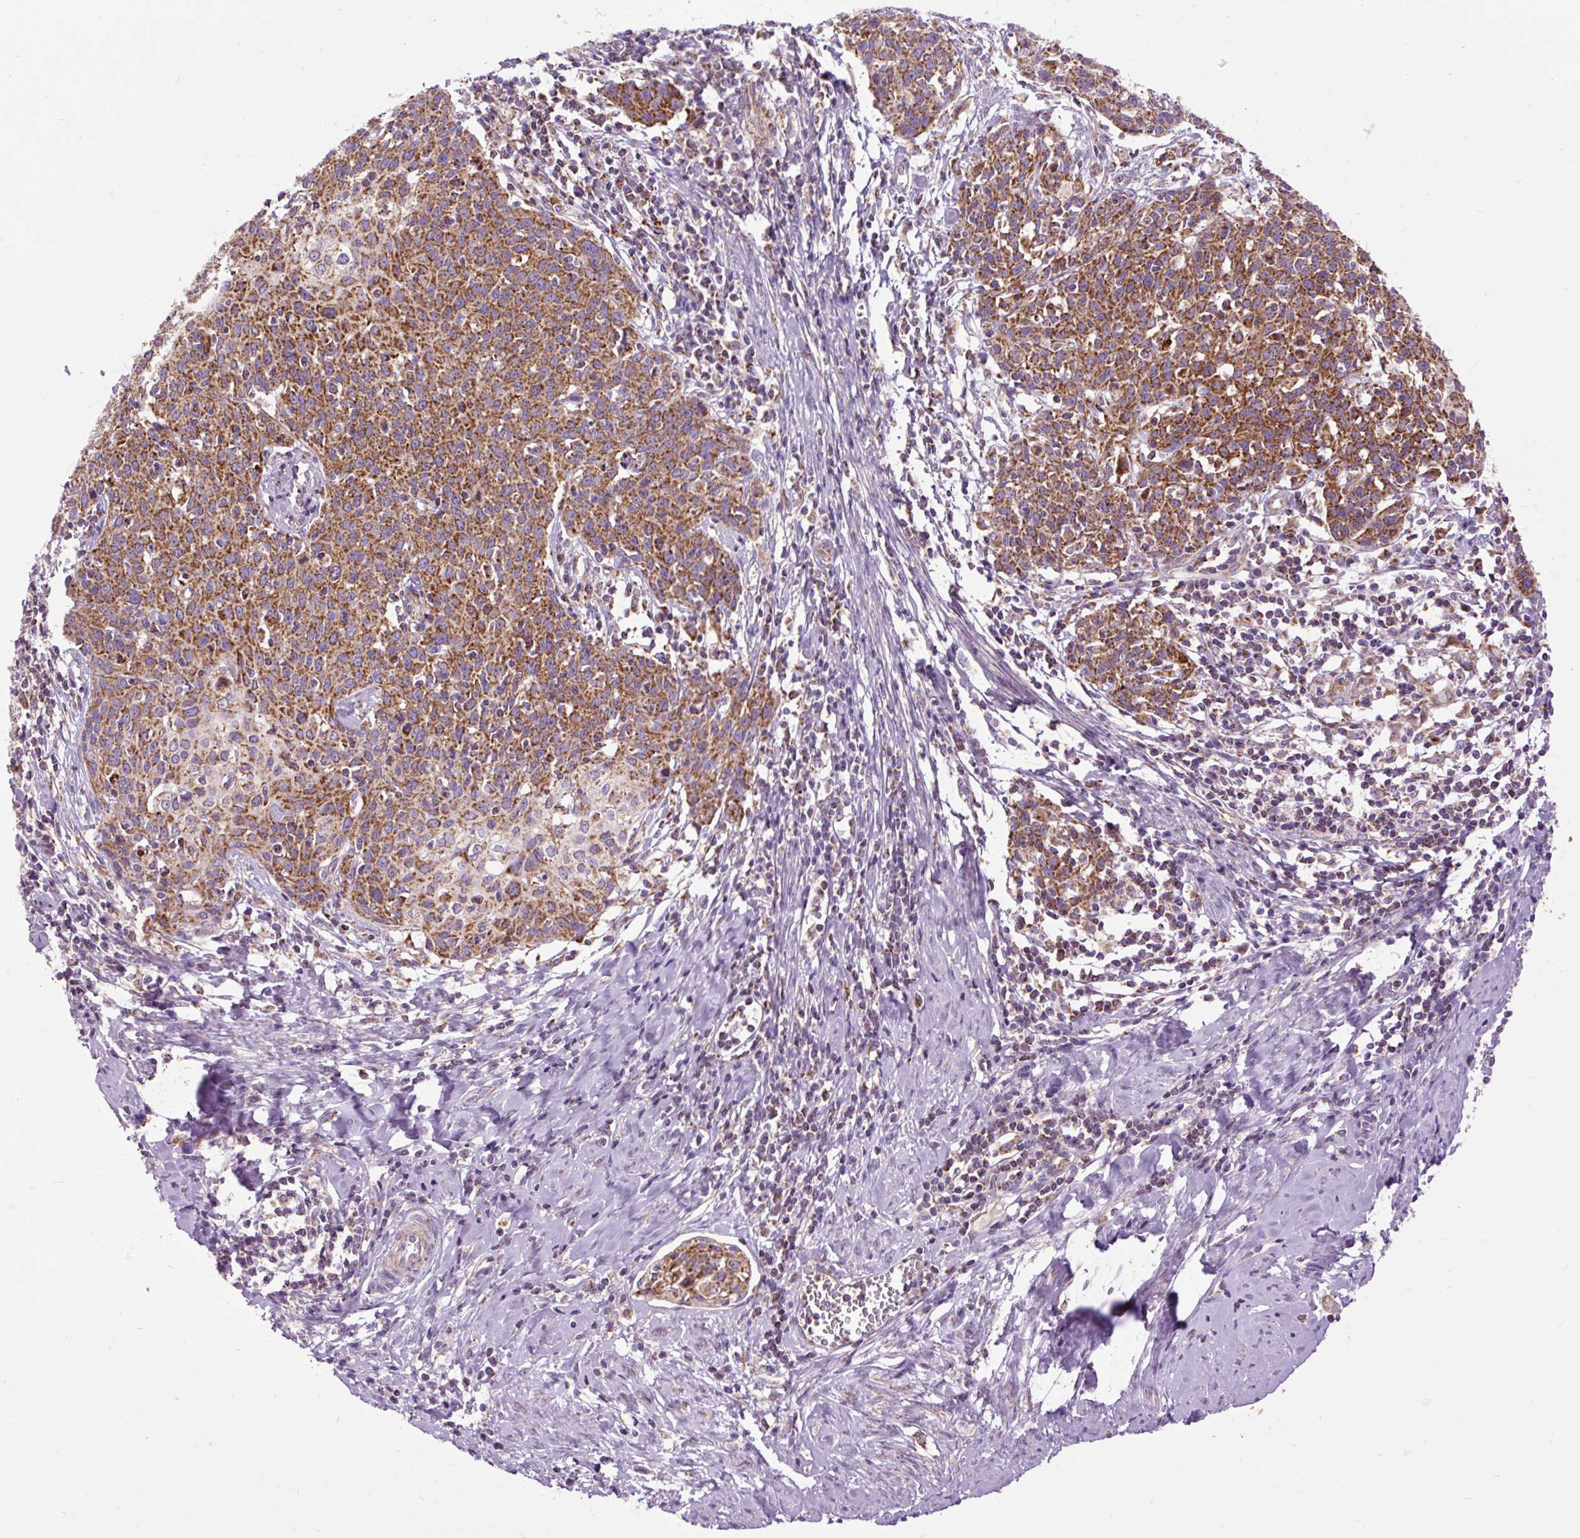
{"staining": {"intensity": "strong", "quantity": ">75%", "location": "cytoplasmic/membranous"}, "tissue": "cervical cancer", "cell_type": "Tumor cells", "image_type": "cancer", "snomed": [{"axis": "morphology", "description": "Squamous cell carcinoma, NOS"}, {"axis": "topography", "description": "Cervix"}], "caption": "DAB immunohistochemical staining of human squamous cell carcinoma (cervical) exhibits strong cytoplasmic/membranous protein staining in approximately >75% of tumor cells.", "gene": "TOMM40", "patient": {"sex": "female", "age": 38}}